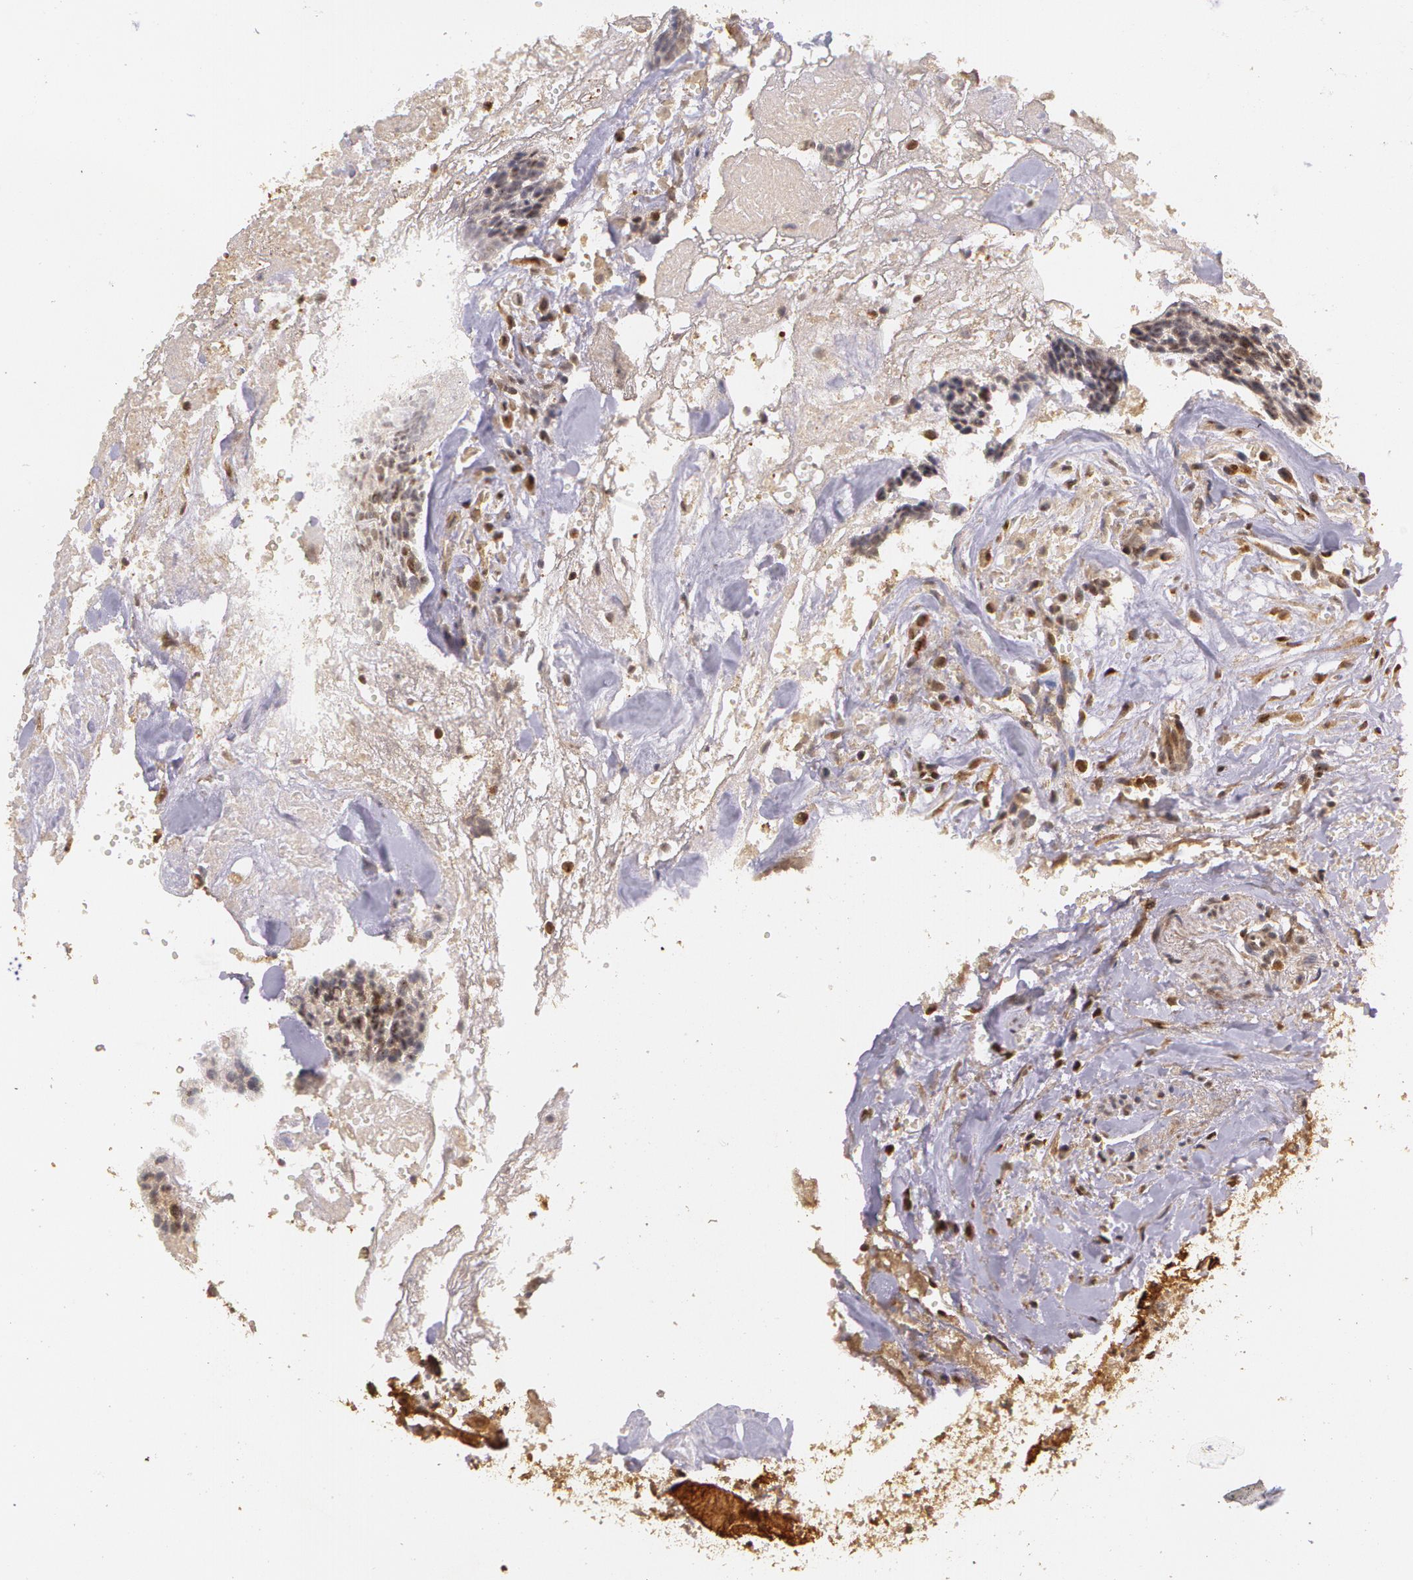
{"staining": {"intensity": "moderate", "quantity": ">75%", "location": "cytoplasmic/membranous"}, "tissue": "head and neck cancer", "cell_type": "Tumor cells", "image_type": "cancer", "snomed": [{"axis": "morphology", "description": "Squamous cell carcinoma, NOS"}, {"axis": "topography", "description": "Salivary gland"}, {"axis": "topography", "description": "Head-Neck"}], "caption": "Immunohistochemical staining of head and neck cancer shows medium levels of moderate cytoplasmic/membranous protein expression in about >75% of tumor cells.", "gene": "ASCC2", "patient": {"sex": "male", "age": 70}}